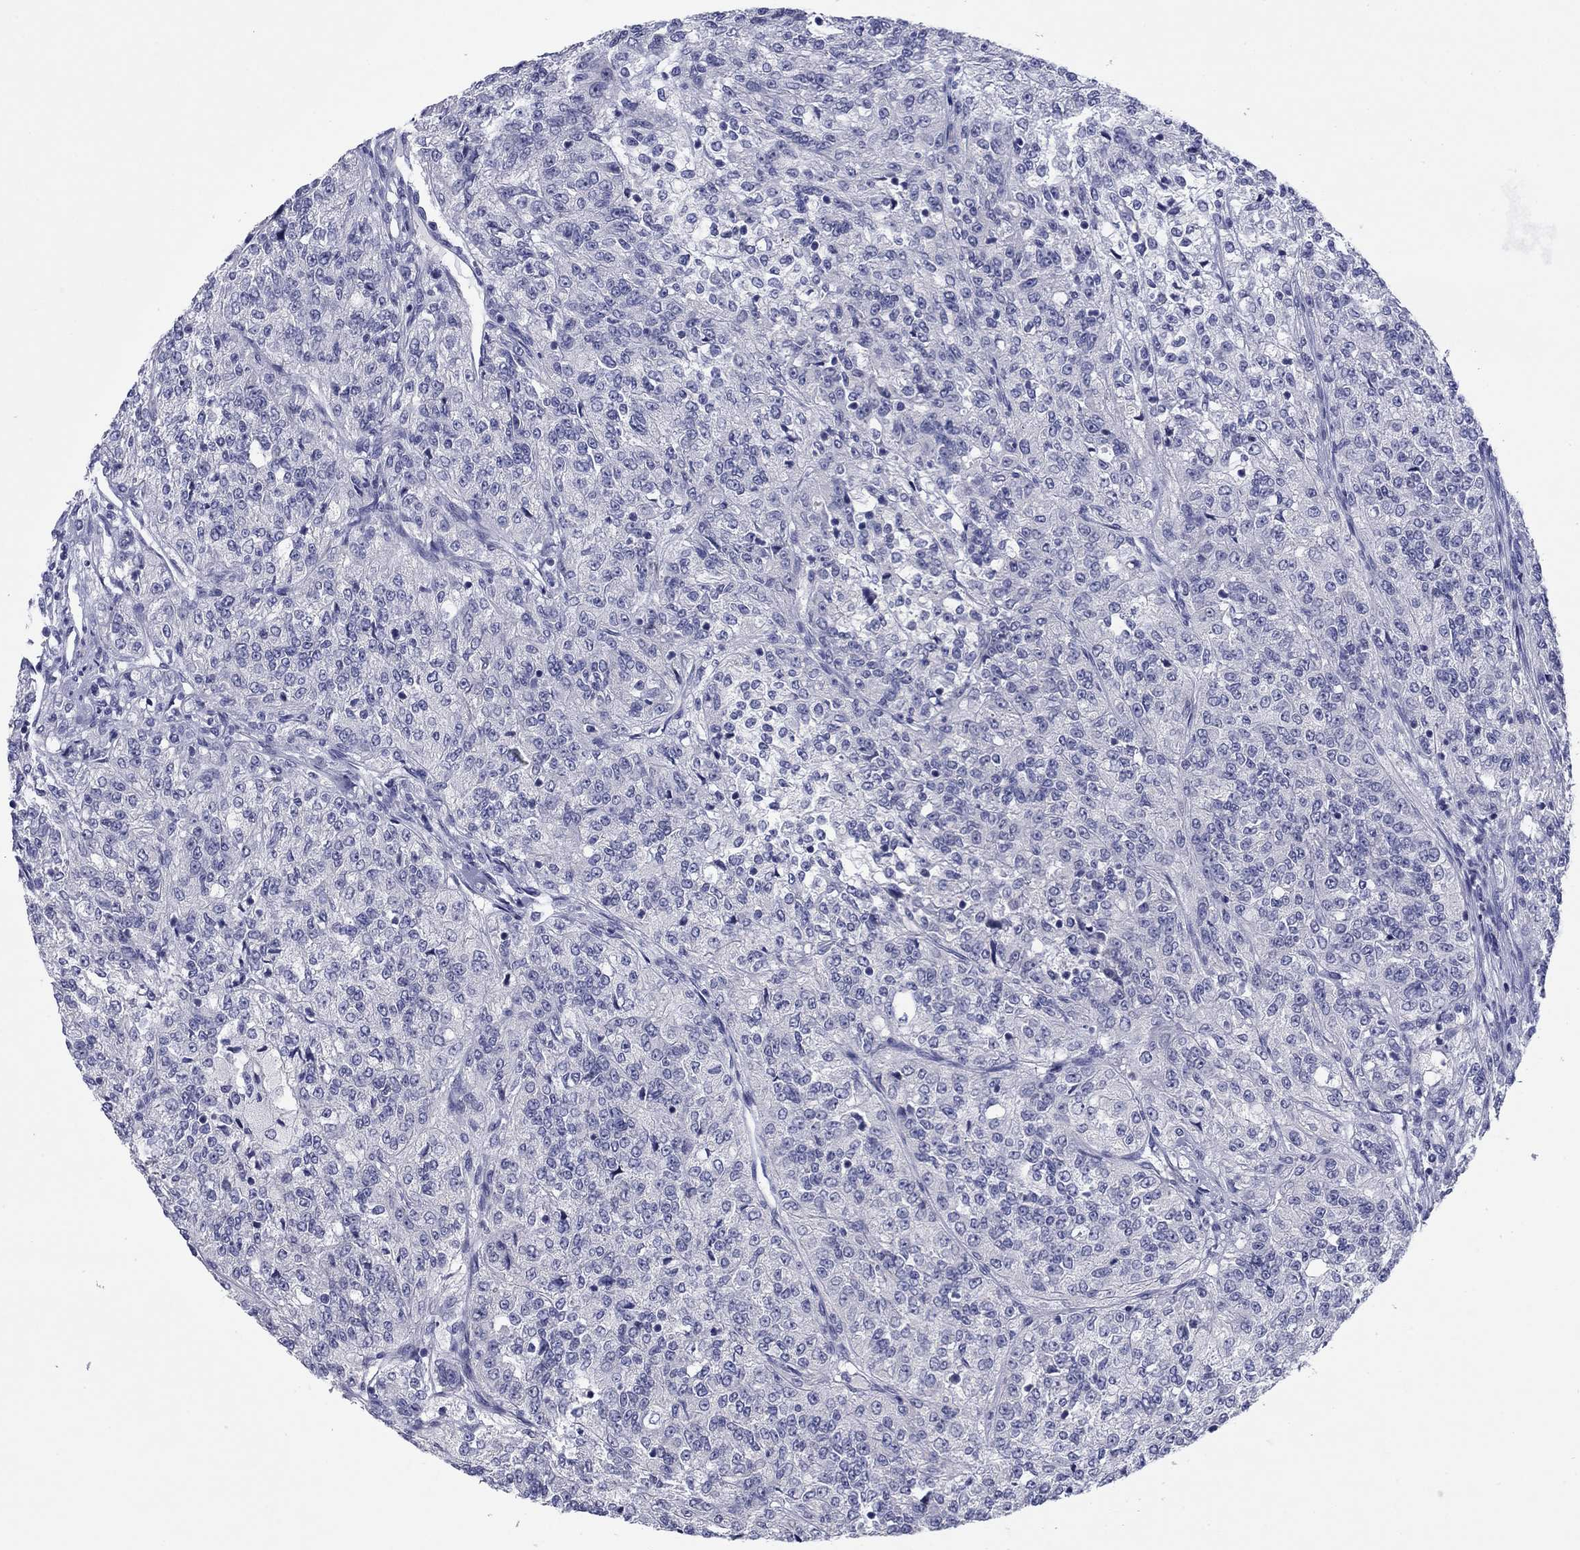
{"staining": {"intensity": "negative", "quantity": "none", "location": "none"}, "tissue": "renal cancer", "cell_type": "Tumor cells", "image_type": "cancer", "snomed": [{"axis": "morphology", "description": "Adenocarcinoma, NOS"}, {"axis": "topography", "description": "Kidney"}], "caption": "DAB (3,3'-diaminobenzidine) immunohistochemical staining of human renal cancer (adenocarcinoma) reveals no significant staining in tumor cells.", "gene": "HAO1", "patient": {"sex": "female", "age": 63}}